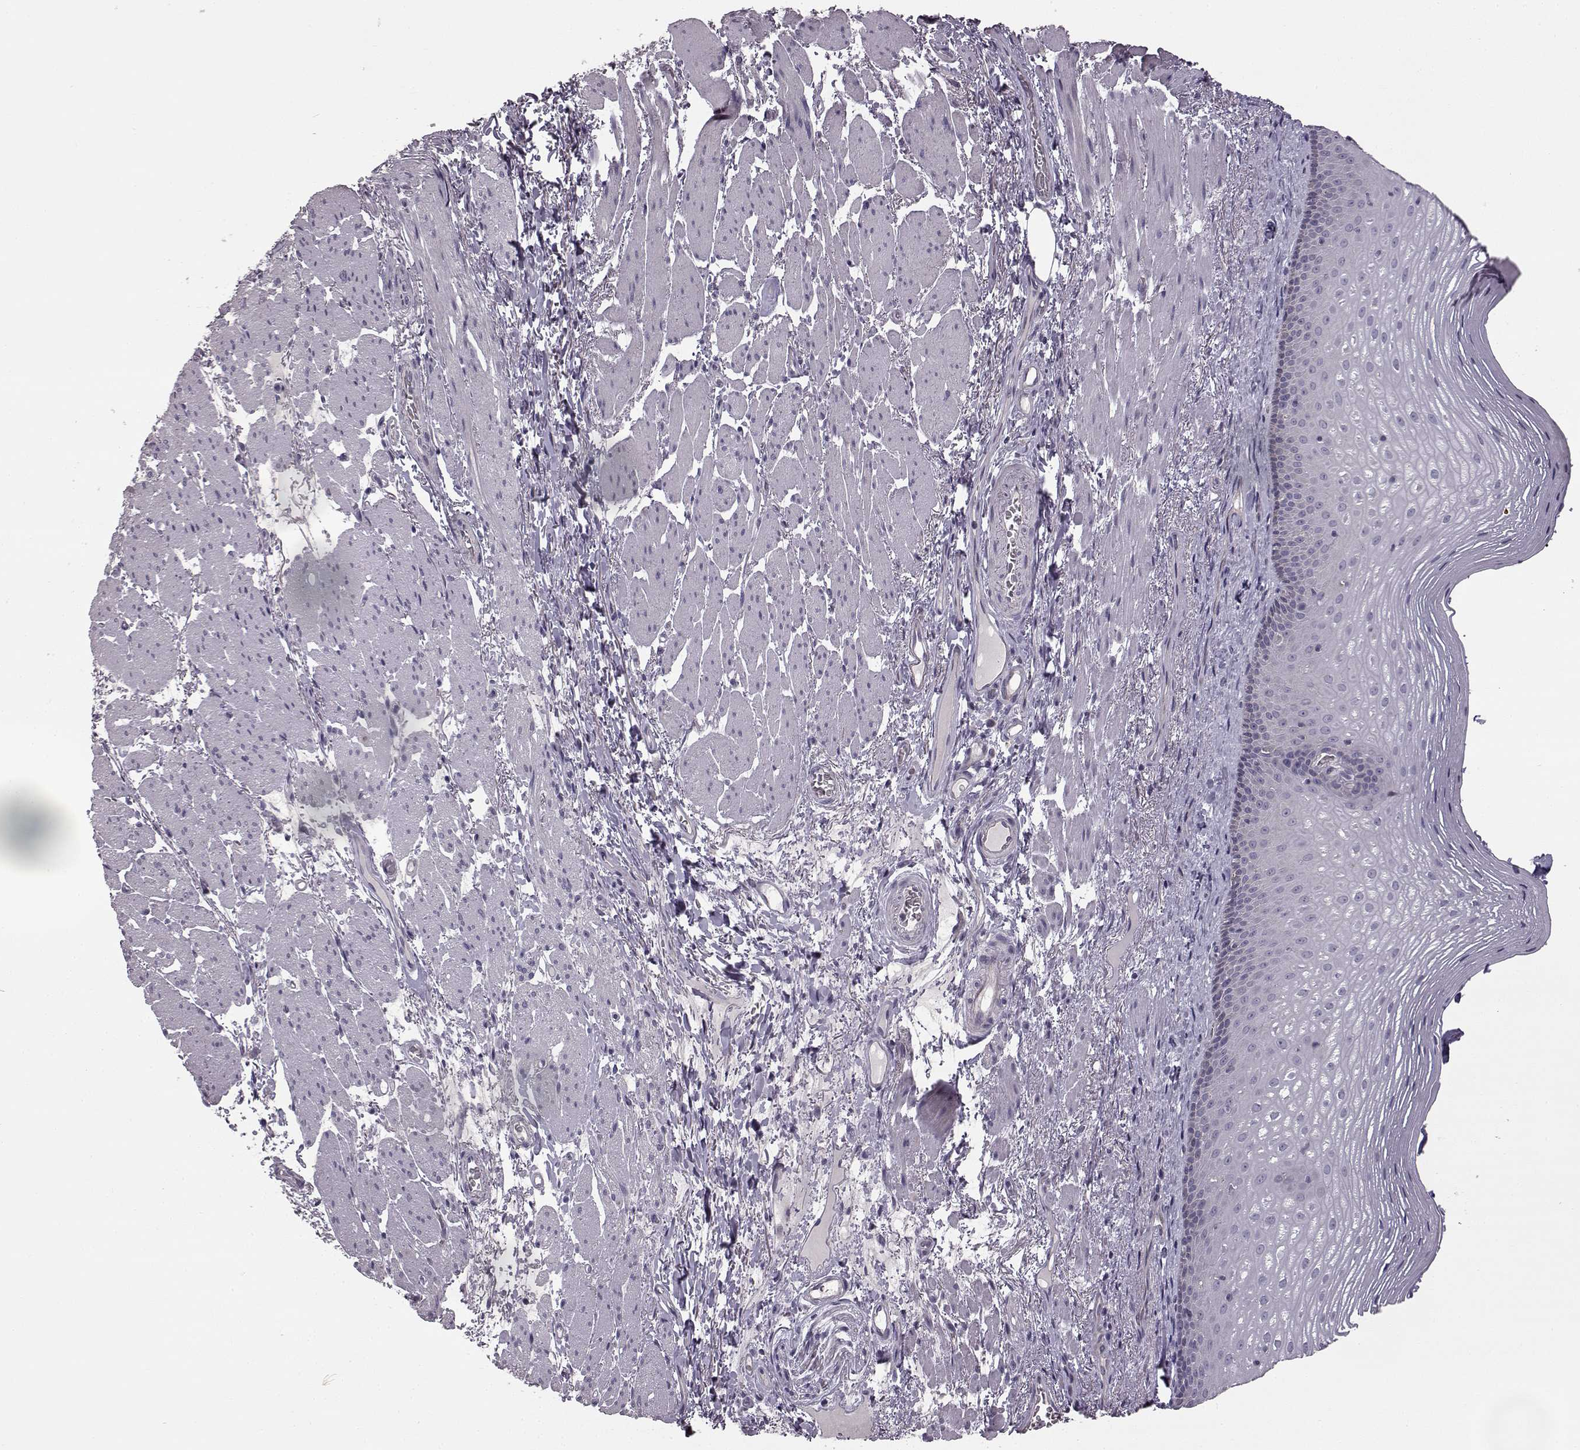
{"staining": {"intensity": "weak", "quantity": "<25%", "location": "cytoplasmic/membranous"}, "tissue": "esophagus", "cell_type": "Squamous epithelial cells", "image_type": "normal", "snomed": [{"axis": "morphology", "description": "Normal tissue, NOS"}, {"axis": "topography", "description": "Esophagus"}], "caption": "Immunohistochemistry (IHC) of unremarkable human esophagus displays no positivity in squamous epithelial cells.", "gene": "B3GNT6", "patient": {"sex": "male", "age": 76}}